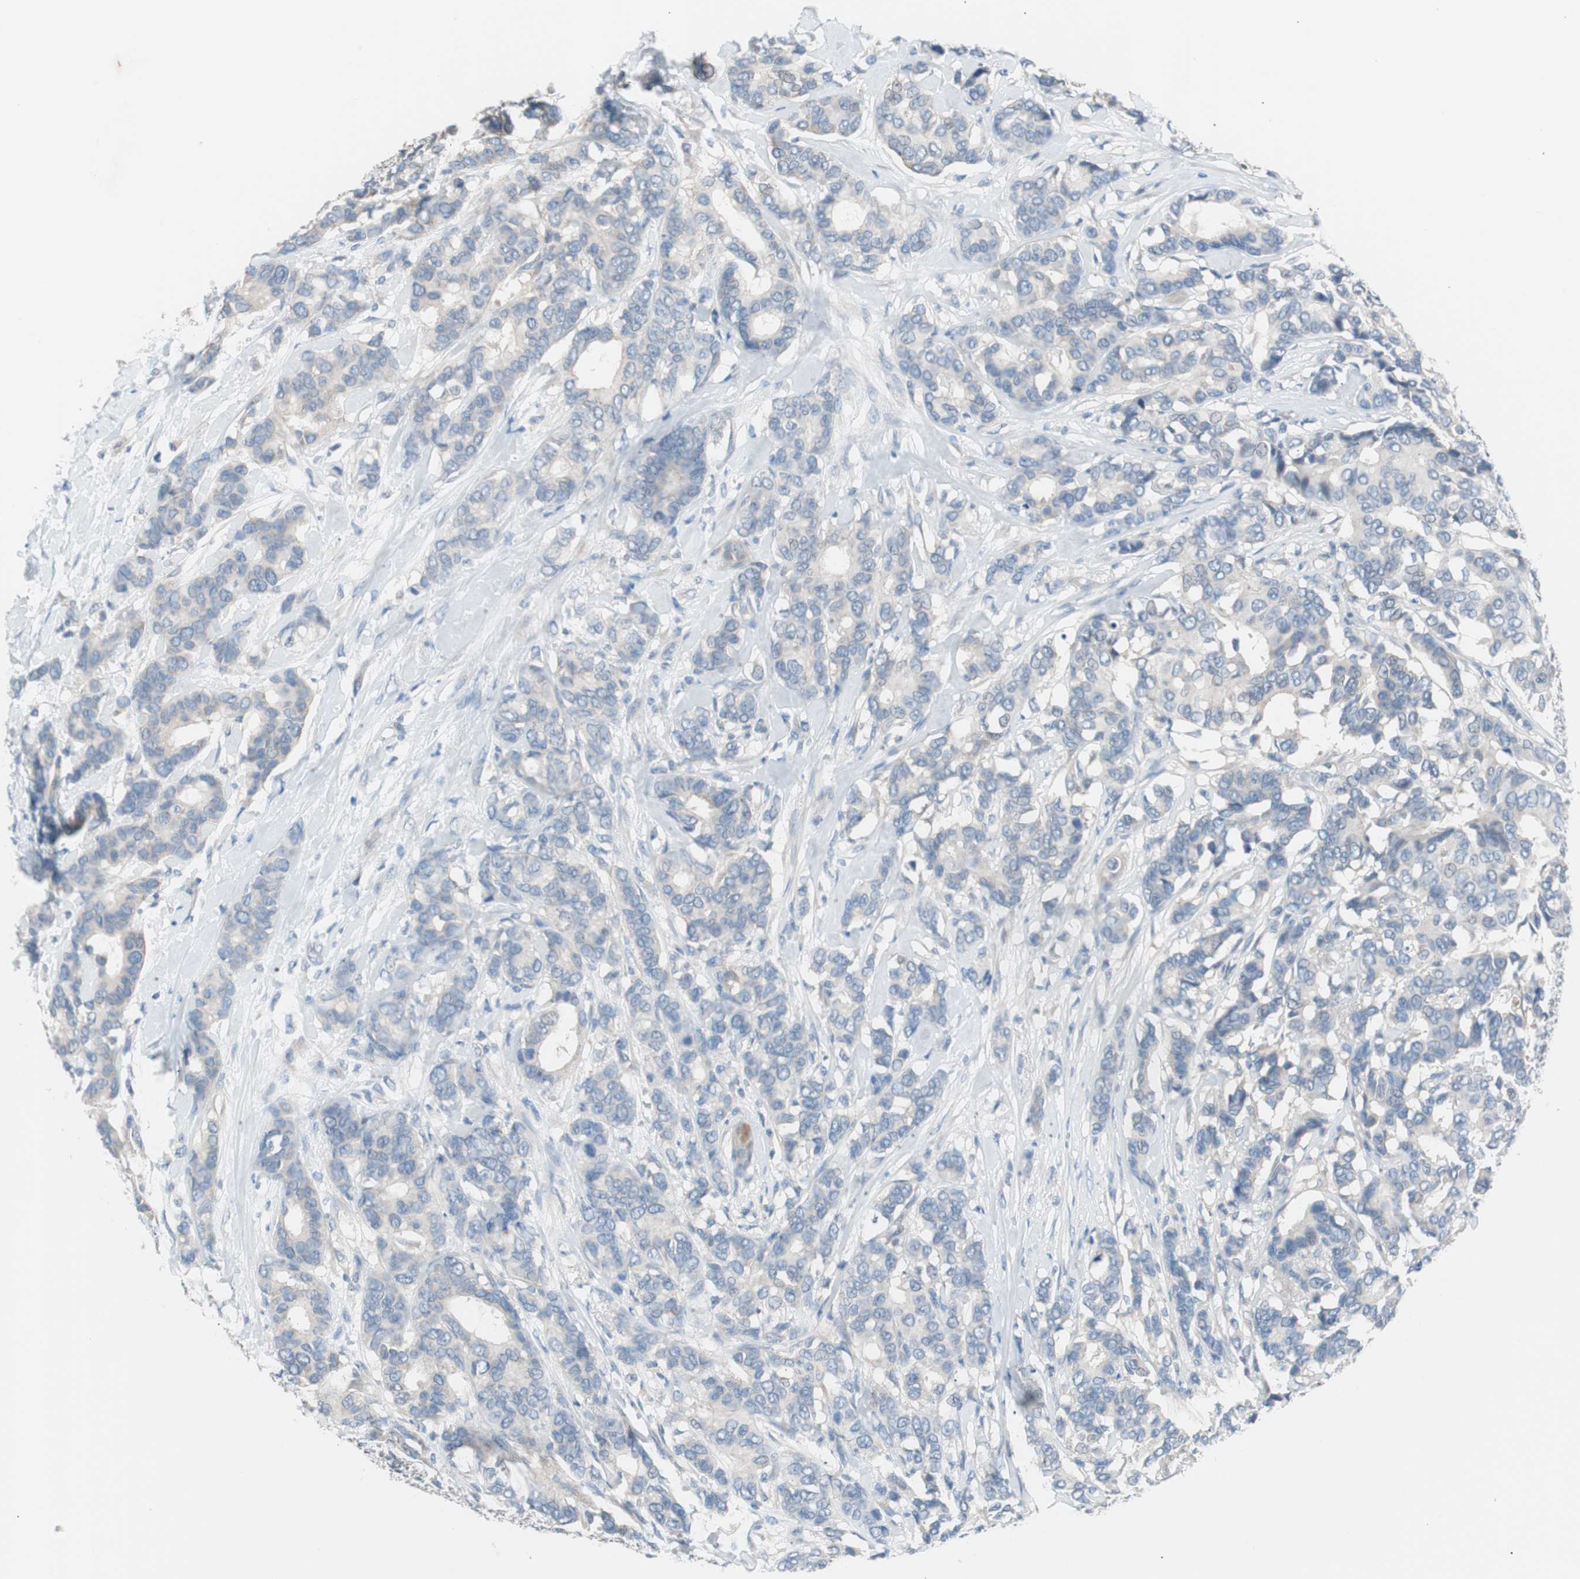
{"staining": {"intensity": "negative", "quantity": "none", "location": "none"}, "tissue": "breast cancer", "cell_type": "Tumor cells", "image_type": "cancer", "snomed": [{"axis": "morphology", "description": "Duct carcinoma"}, {"axis": "topography", "description": "Breast"}], "caption": "Immunohistochemistry (IHC) of breast cancer shows no expression in tumor cells.", "gene": "VIL1", "patient": {"sex": "female", "age": 87}}